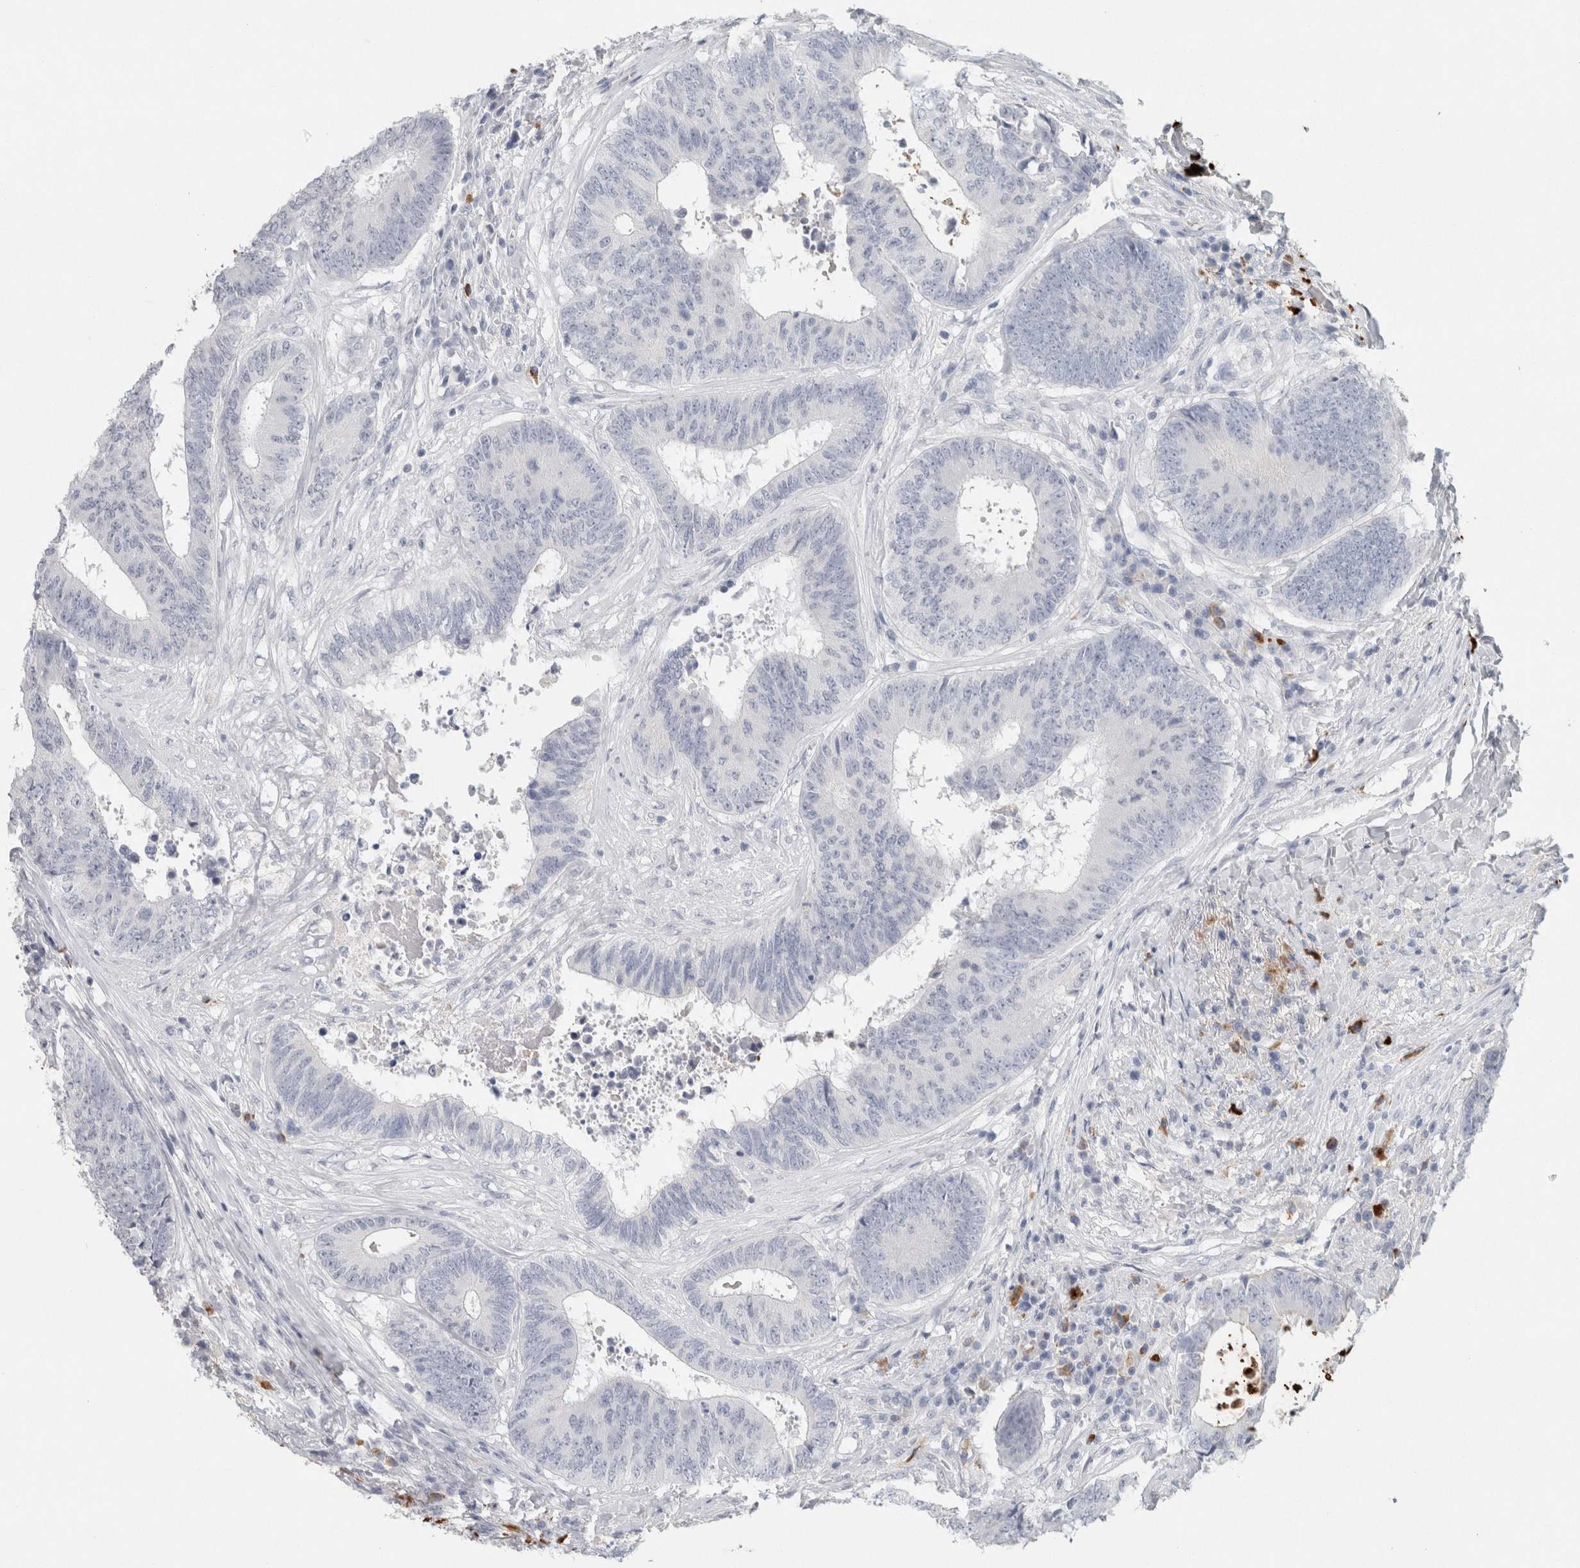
{"staining": {"intensity": "negative", "quantity": "none", "location": "none"}, "tissue": "colorectal cancer", "cell_type": "Tumor cells", "image_type": "cancer", "snomed": [{"axis": "morphology", "description": "Adenocarcinoma, NOS"}, {"axis": "topography", "description": "Rectum"}], "caption": "High magnification brightfield microscopy of colorectal cancer stained with DAB (3,3'-diaminobenzidine) (brown) and counterstained with hematoxylin (blue): tumor cells show no significant expression. (DAB immunohistochemistry (IHC), high magnification).", "gene": "IL6", "patient": {"sex": "male", "age": 72}}